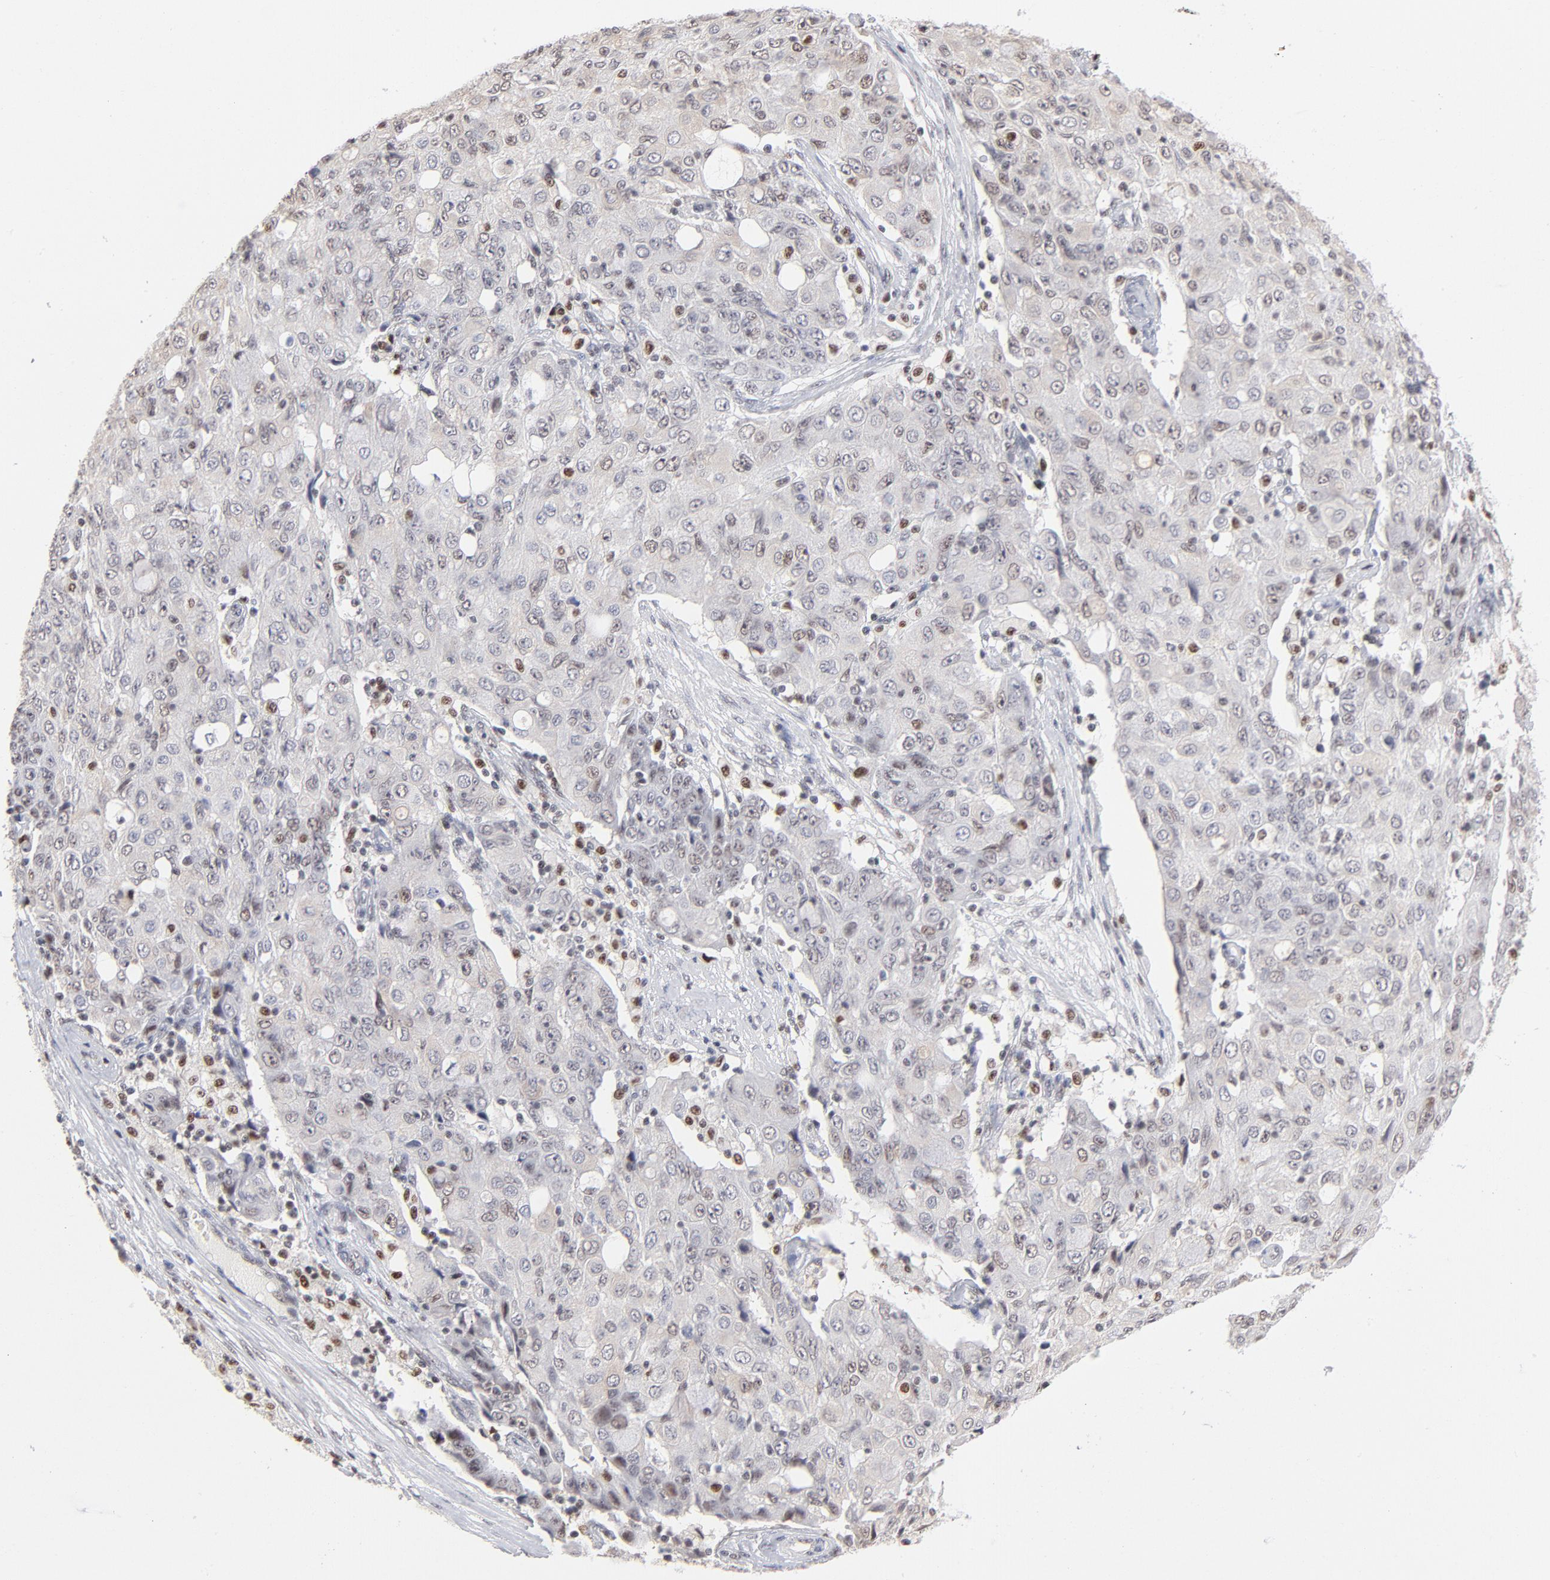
{"staining": {"intensity": "weak", "quantity": "<25%", "location": "nuclear"}, "tissue": "ovarian cancer", "cell_type": "Tumor cells", "image_type": "cancer", "snomed": [{"axis": "morphology", "description": "Carcinoma, endometroid"}, {"axis": "topography", "description": "Ovary"}], "caption": "A histopathology image of endometroid carcinoma (ovarian) stained for a protein reveals no brown staining in tumor cells. (DAB IHC, high magnification).", "gene": "MAX", "patient": {"sex": "female", "age": 42}}